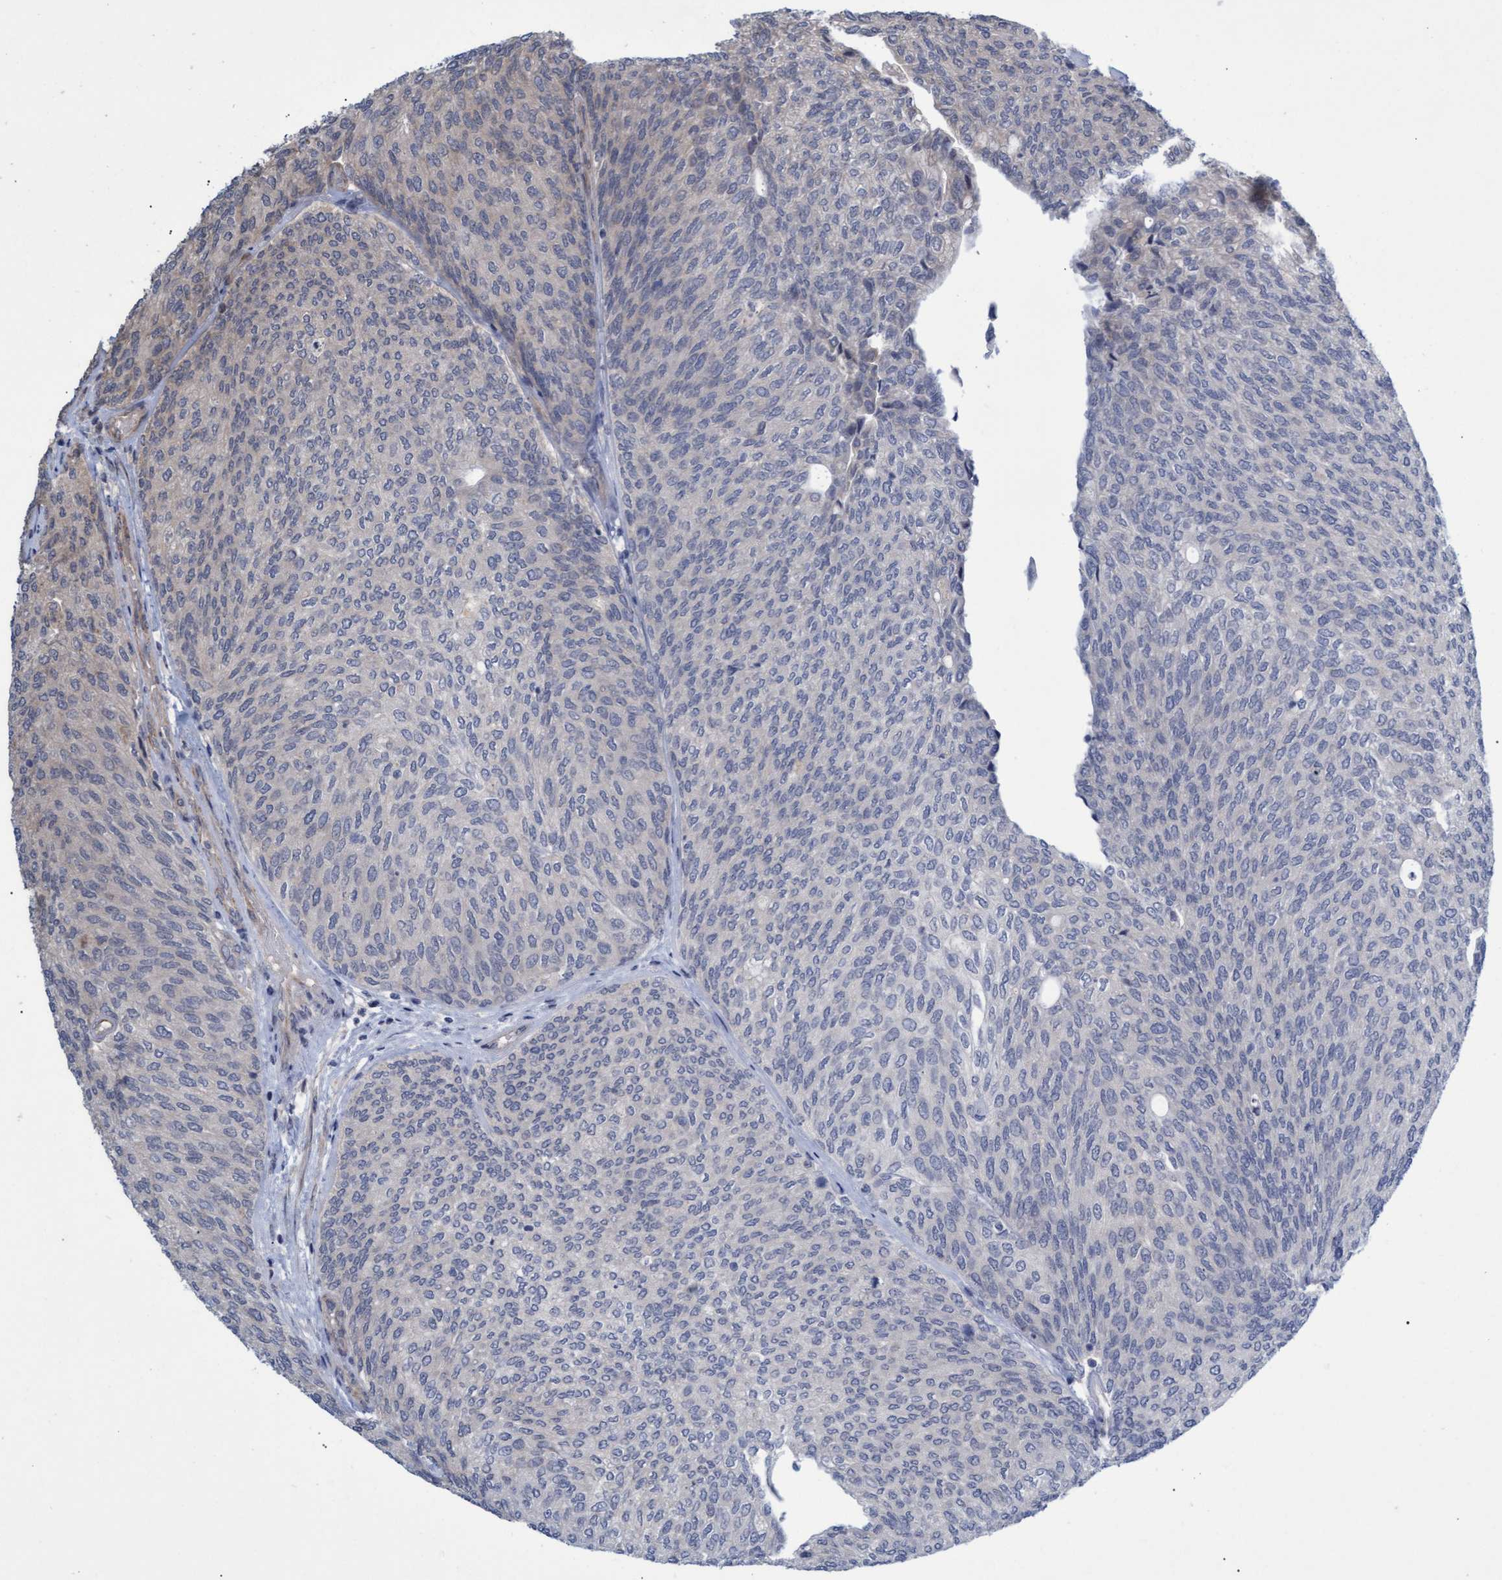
{"staining": {"intensity": "weak", "quantity": "<25%", "location": "cytoplasmic/membranous"}, "tissue": "urothelial cancer", "cell_type": "Tumor cells", "image_type": "cancer", "snomed": [{"axis": "morphology", "description": "Urothelial carcinoma, Low grade"}, {"axis": "topography", "description": "Urinary bladder"}], "caption": "The histopathology image demonstrates no staining of tumor cells in low-grade urothelial carcinoma. (DAB immunohistochemistry (IHC) with hematoxylin counter stain).", "gene": "TNFRSF10B", "patient": {"sex": "female", "age": 79}}